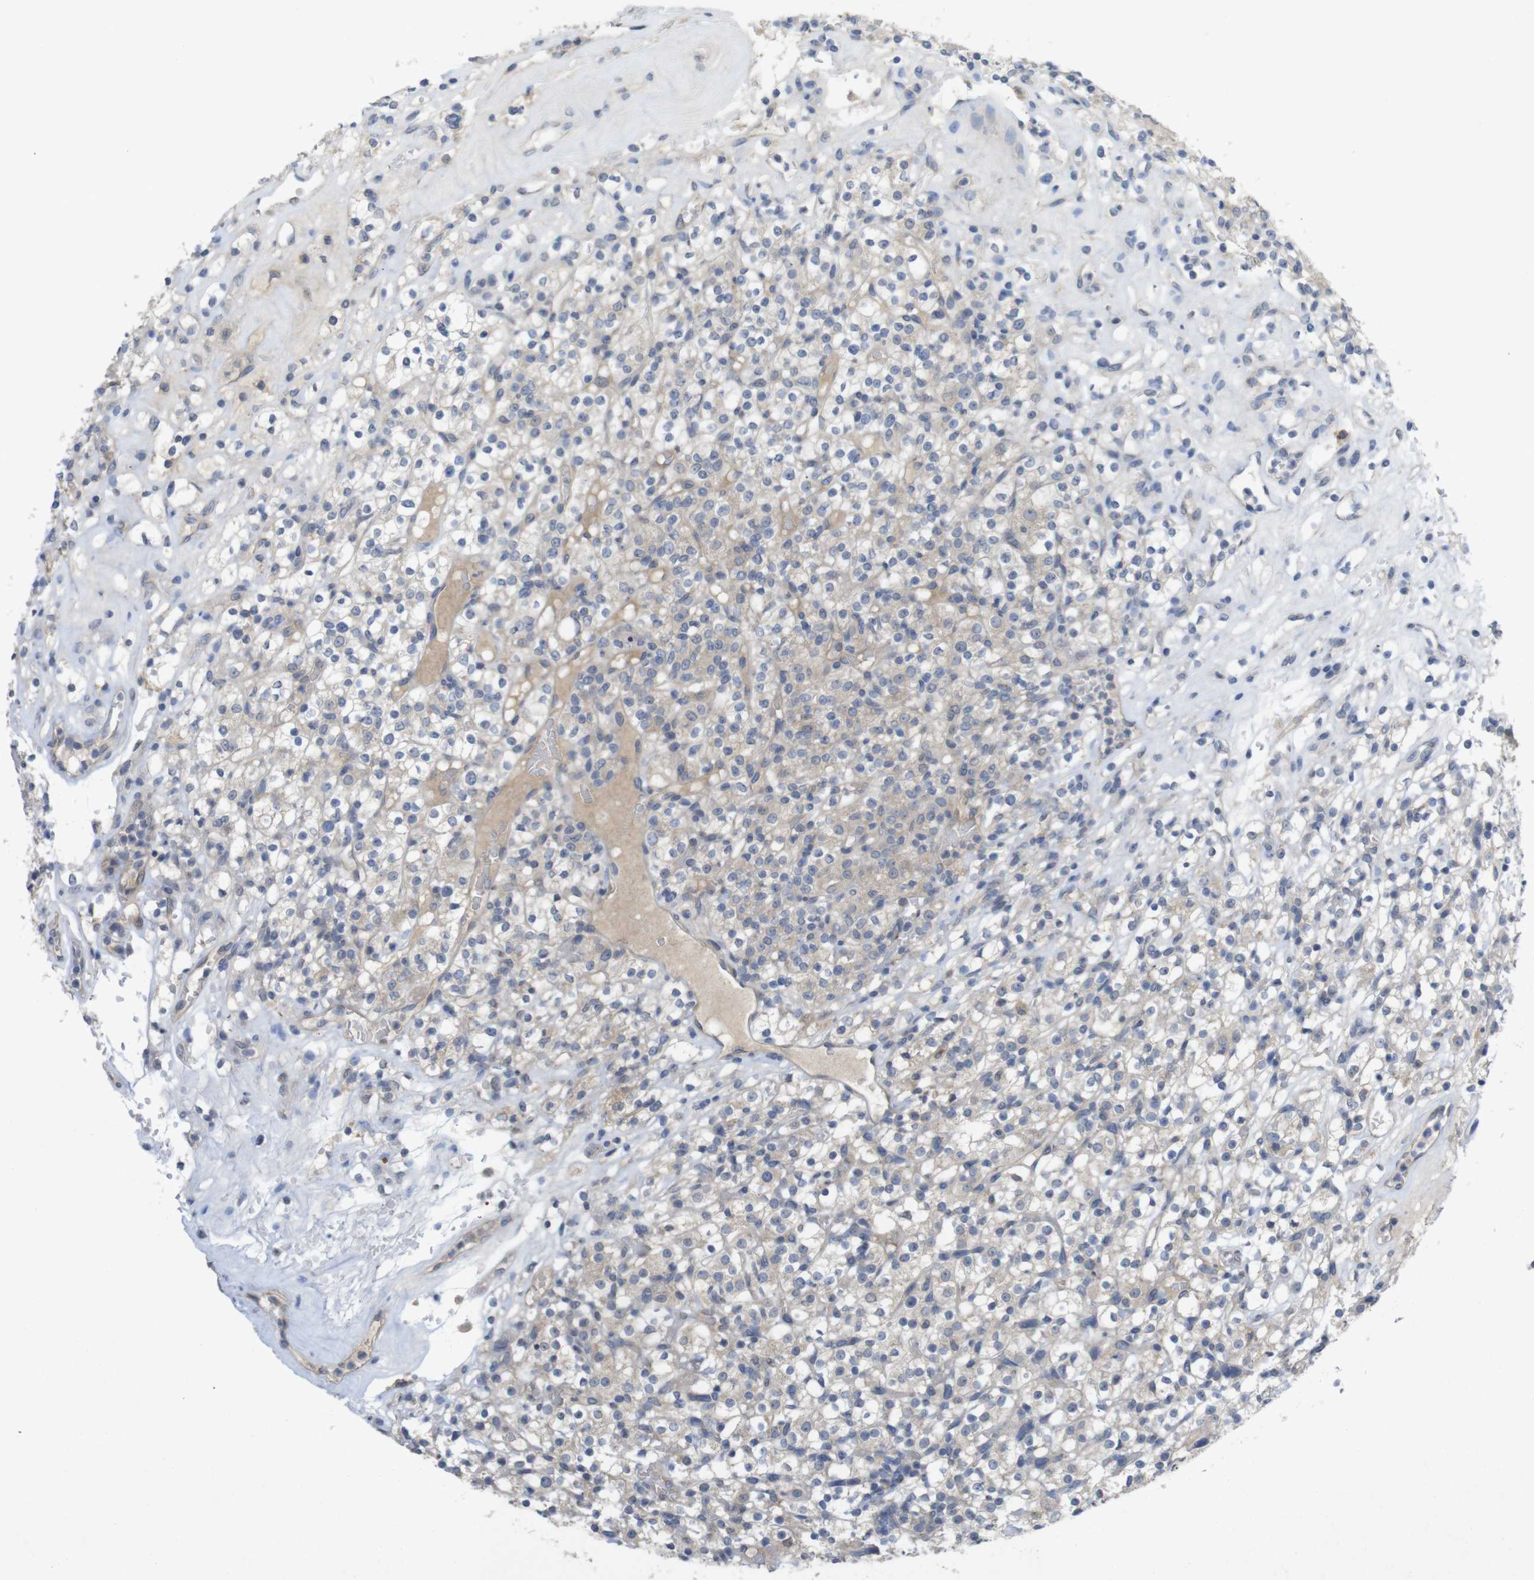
{"staining": {"intensity": "weak", "quantity": "25%-75%", "location": "cytoplasmic/membranous"}, "tissue": "renal cancer", "cell_type": "Tumor cells", "image_type": "cancer", "snomed": [{"axis": "morphology", "description": "Normal tissue, NOS"}, {"axis": "morphology", "description": "Adenocarcinoma, NOS"}, {"axis": "topography", "description": "Kidney"}], "caption": "A high-resolution micrograph shows IHC staining of adenocarcinoma (renal), which exhibits weak cytoplasmic/membranous staining in about 25%-75% of tumor cells. (DAB (3,3'-diaminobenzidine) IHC with brightfield microscopy, high magnification).", "gene": "BCAR3", "patient": {"sex": "female", "age": 72}}